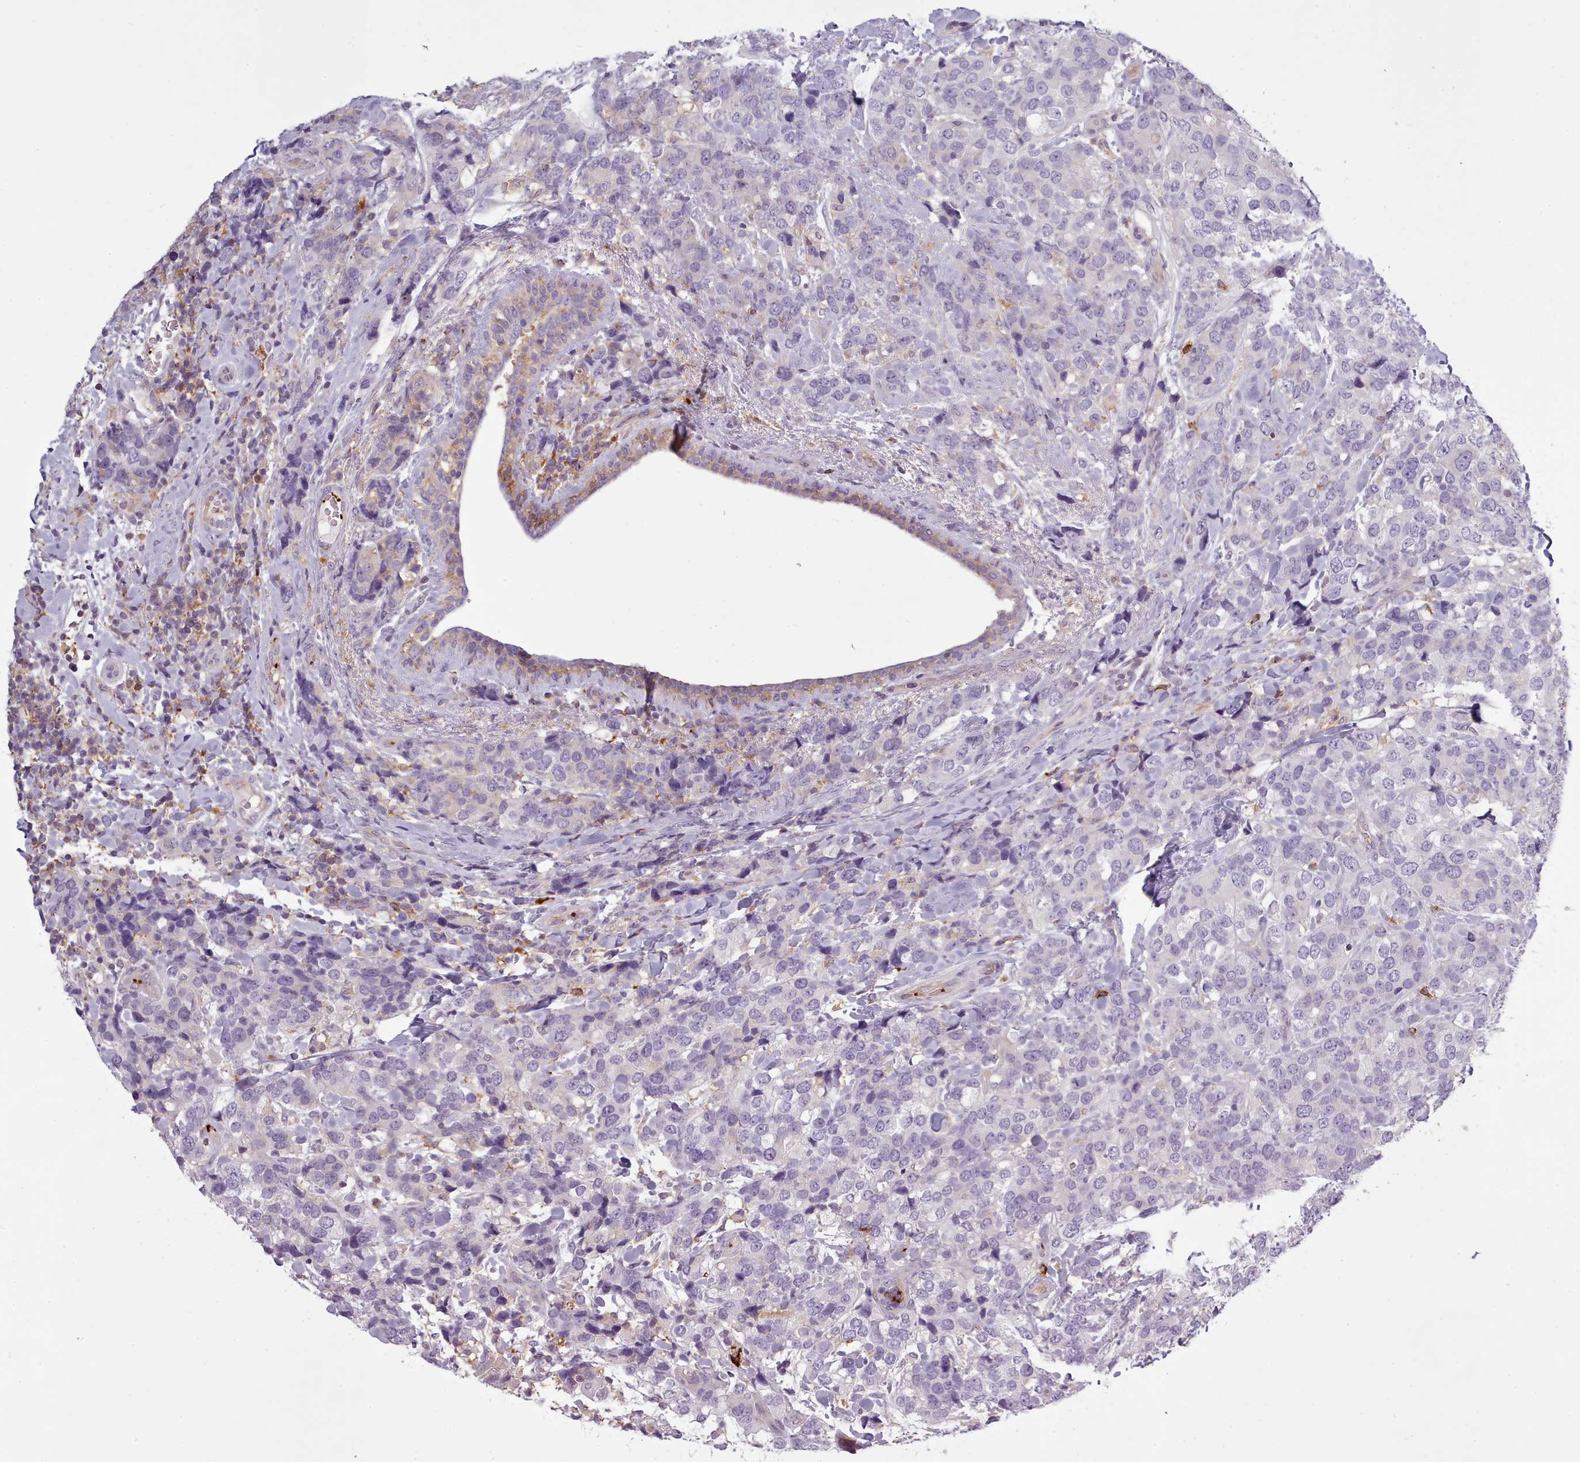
{"staining": {"intensity": "negative", "quantity": "none", "location": "none"}, "tissue": "breast cancer", "cell_type": "Tumor cells", "image_type": "cancer", "snomed": [{"axis": "morphology", "description": "Lobular carcinoma"}, {"axis": "topography", "description": "Breast"}], "caption": "Human breast cancer (lobular carcinoma) stained for a protein using IHC reveals no expression in tumor cells.", "gene": "NDST2", "patient": {"sex": "female", "age": 59}}